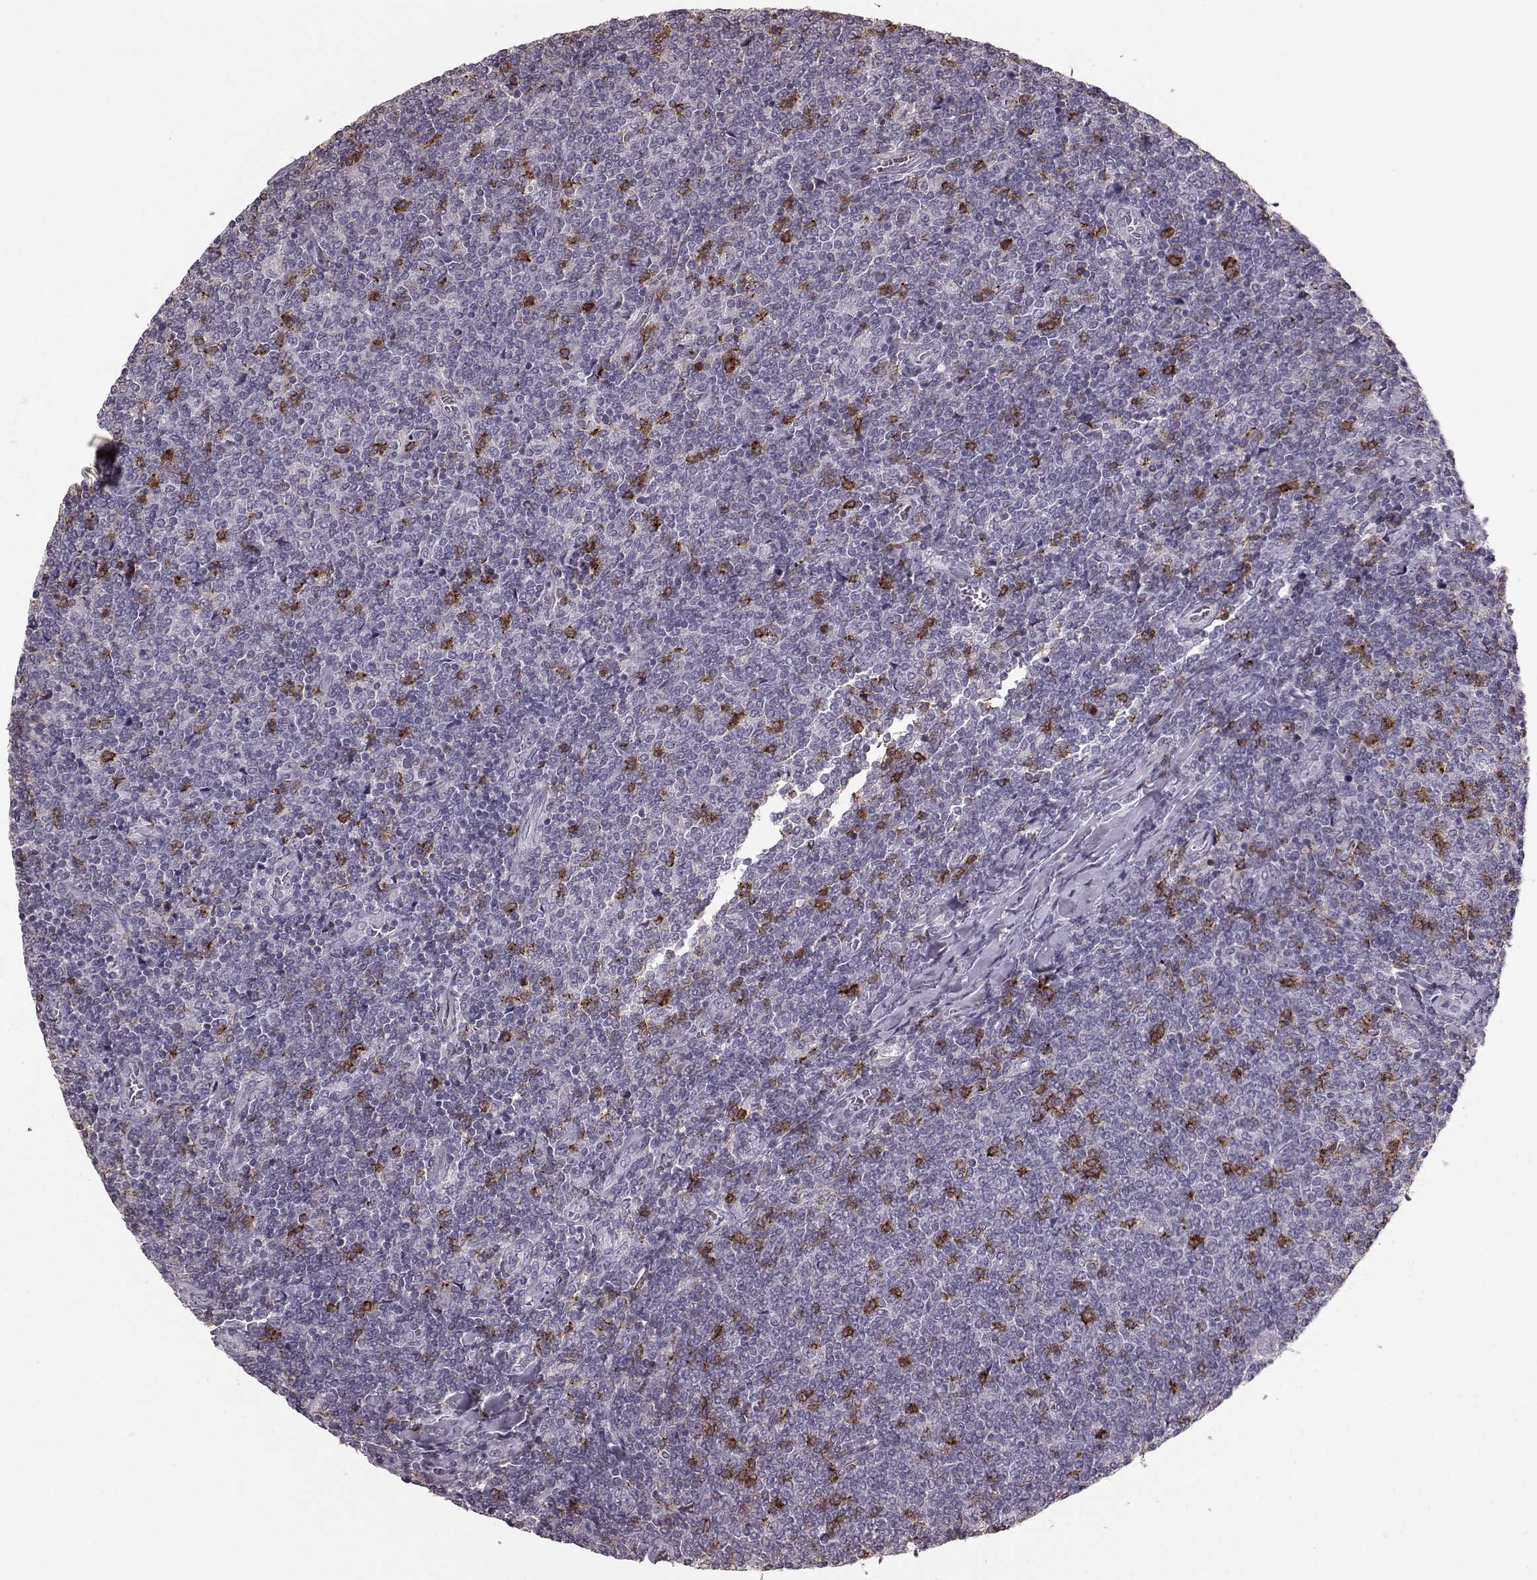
{"staining": {"intensity": "negative", "quantity": "none", "location": "none"}, "tissue": "lymphoma", "cell_type": "Tumor cells", "image_type": "cancer", "snomed": [{"axis": "morphology", "description": "Malignant lymphoma, non-Hodgkin's type, Low grade"}, {"axis": "topography", "description": "Lymph node"}], "caption": "This is an immunohistochemistry histopathology image of low-grade malignant lymphoma, non-Hodgkin's type. There is no positivity in tumor cells.", "gene": "PDCD1", "patient": {"sex": "male", "age": 52}}